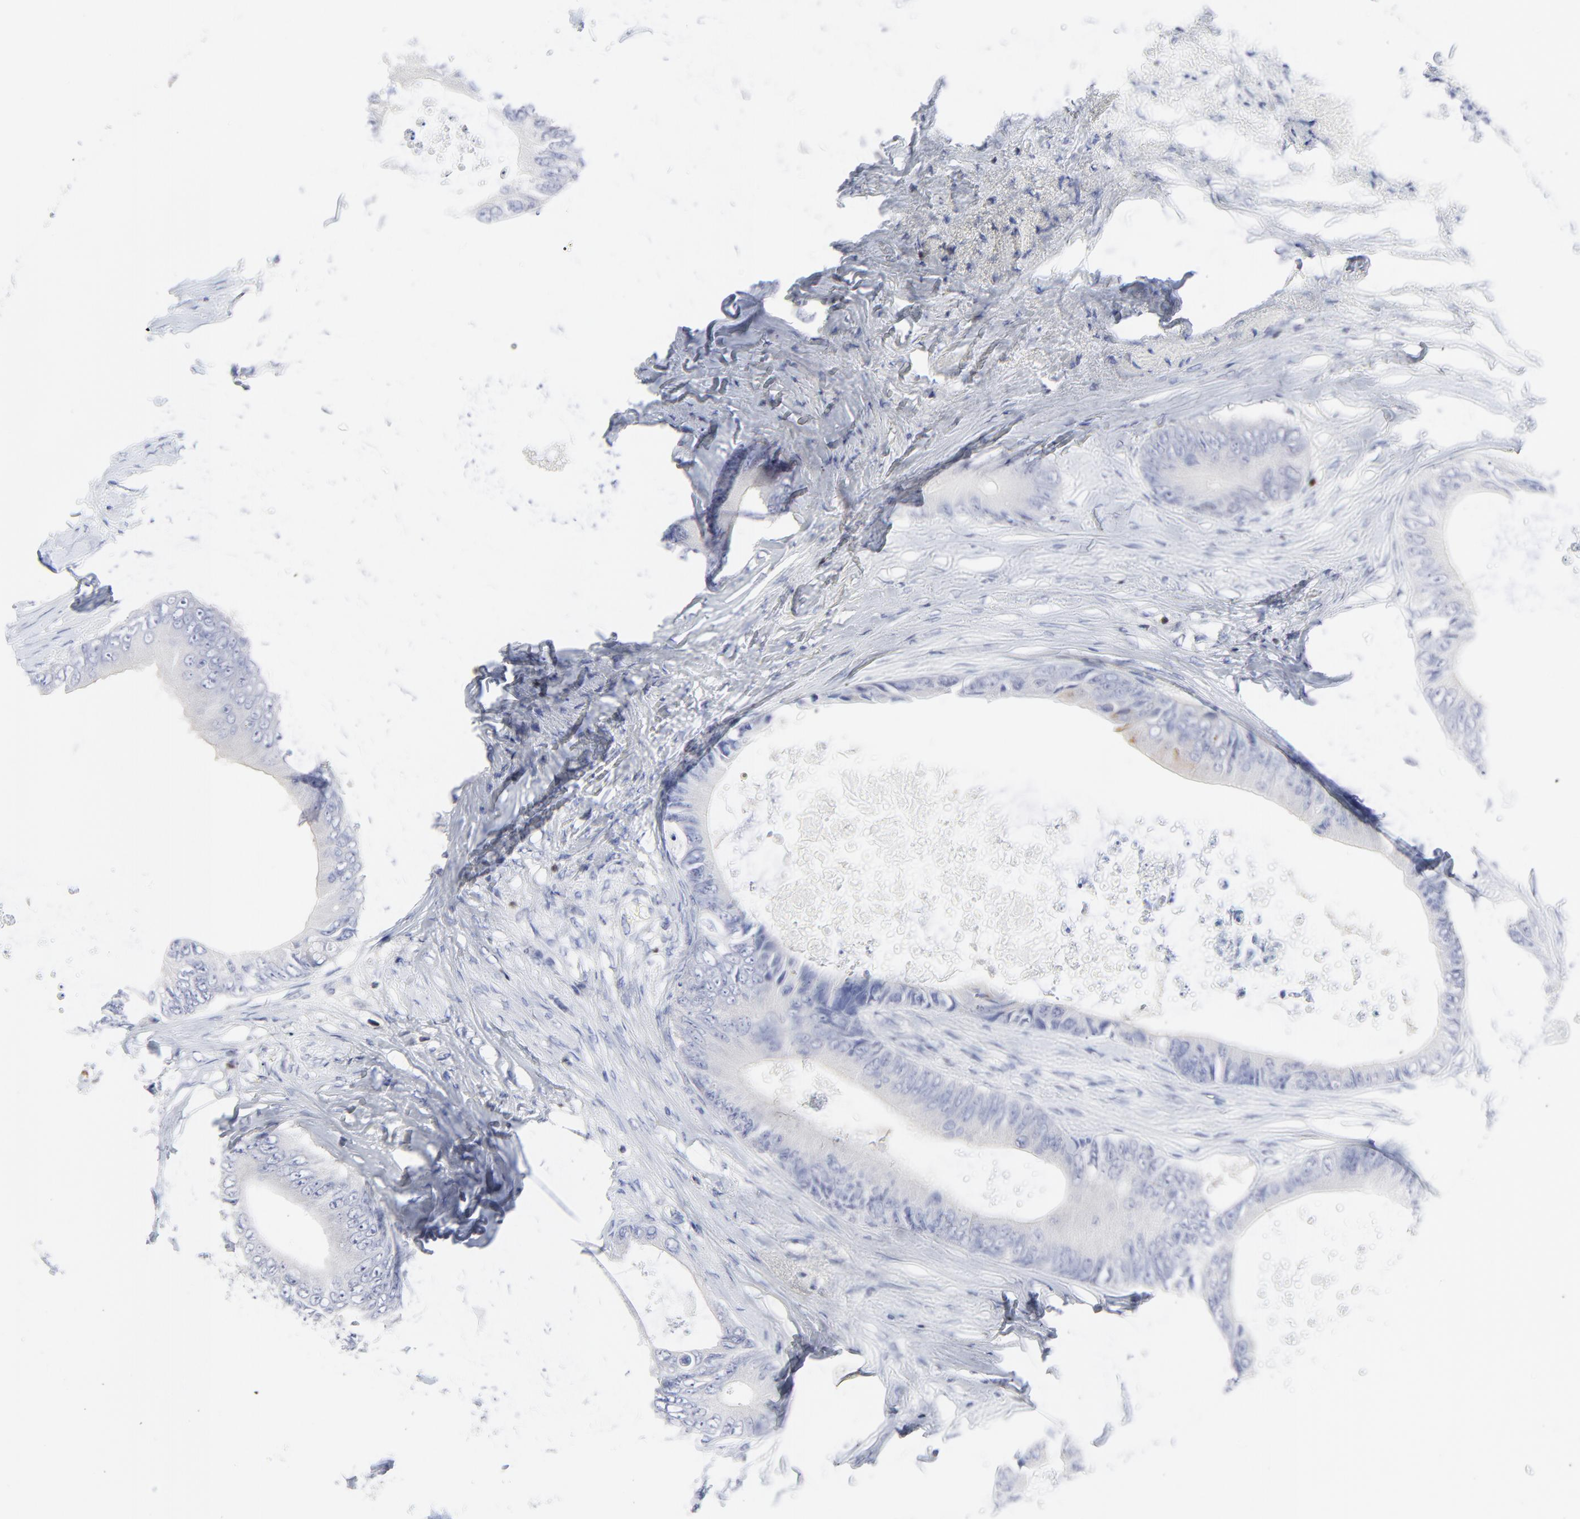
{"staining": {"intensity": "negative", "quantity": "none", "location": "none"}, "tissue": "colorectal cancer", "cell_type": "Tumor cells", "image_type": "cancer", "snomed": [{"axis": "morphology", "description": "Normal tissue, NOS"}, {"axis": "morphology", "description": "Adenocarcinoma, NOS"}, {"axis": "topography", "description": "Rectum"}, {"axis": "topography", "description": "Peripheral nerve tissue"}], "caption": "Immunohistochemistry (IHC) of adenocarcinoma (colorectal) demonstrates no expression in tumor cells.", "gene": "ZAP70", "patient": {"sex": "female", "age": 77}}